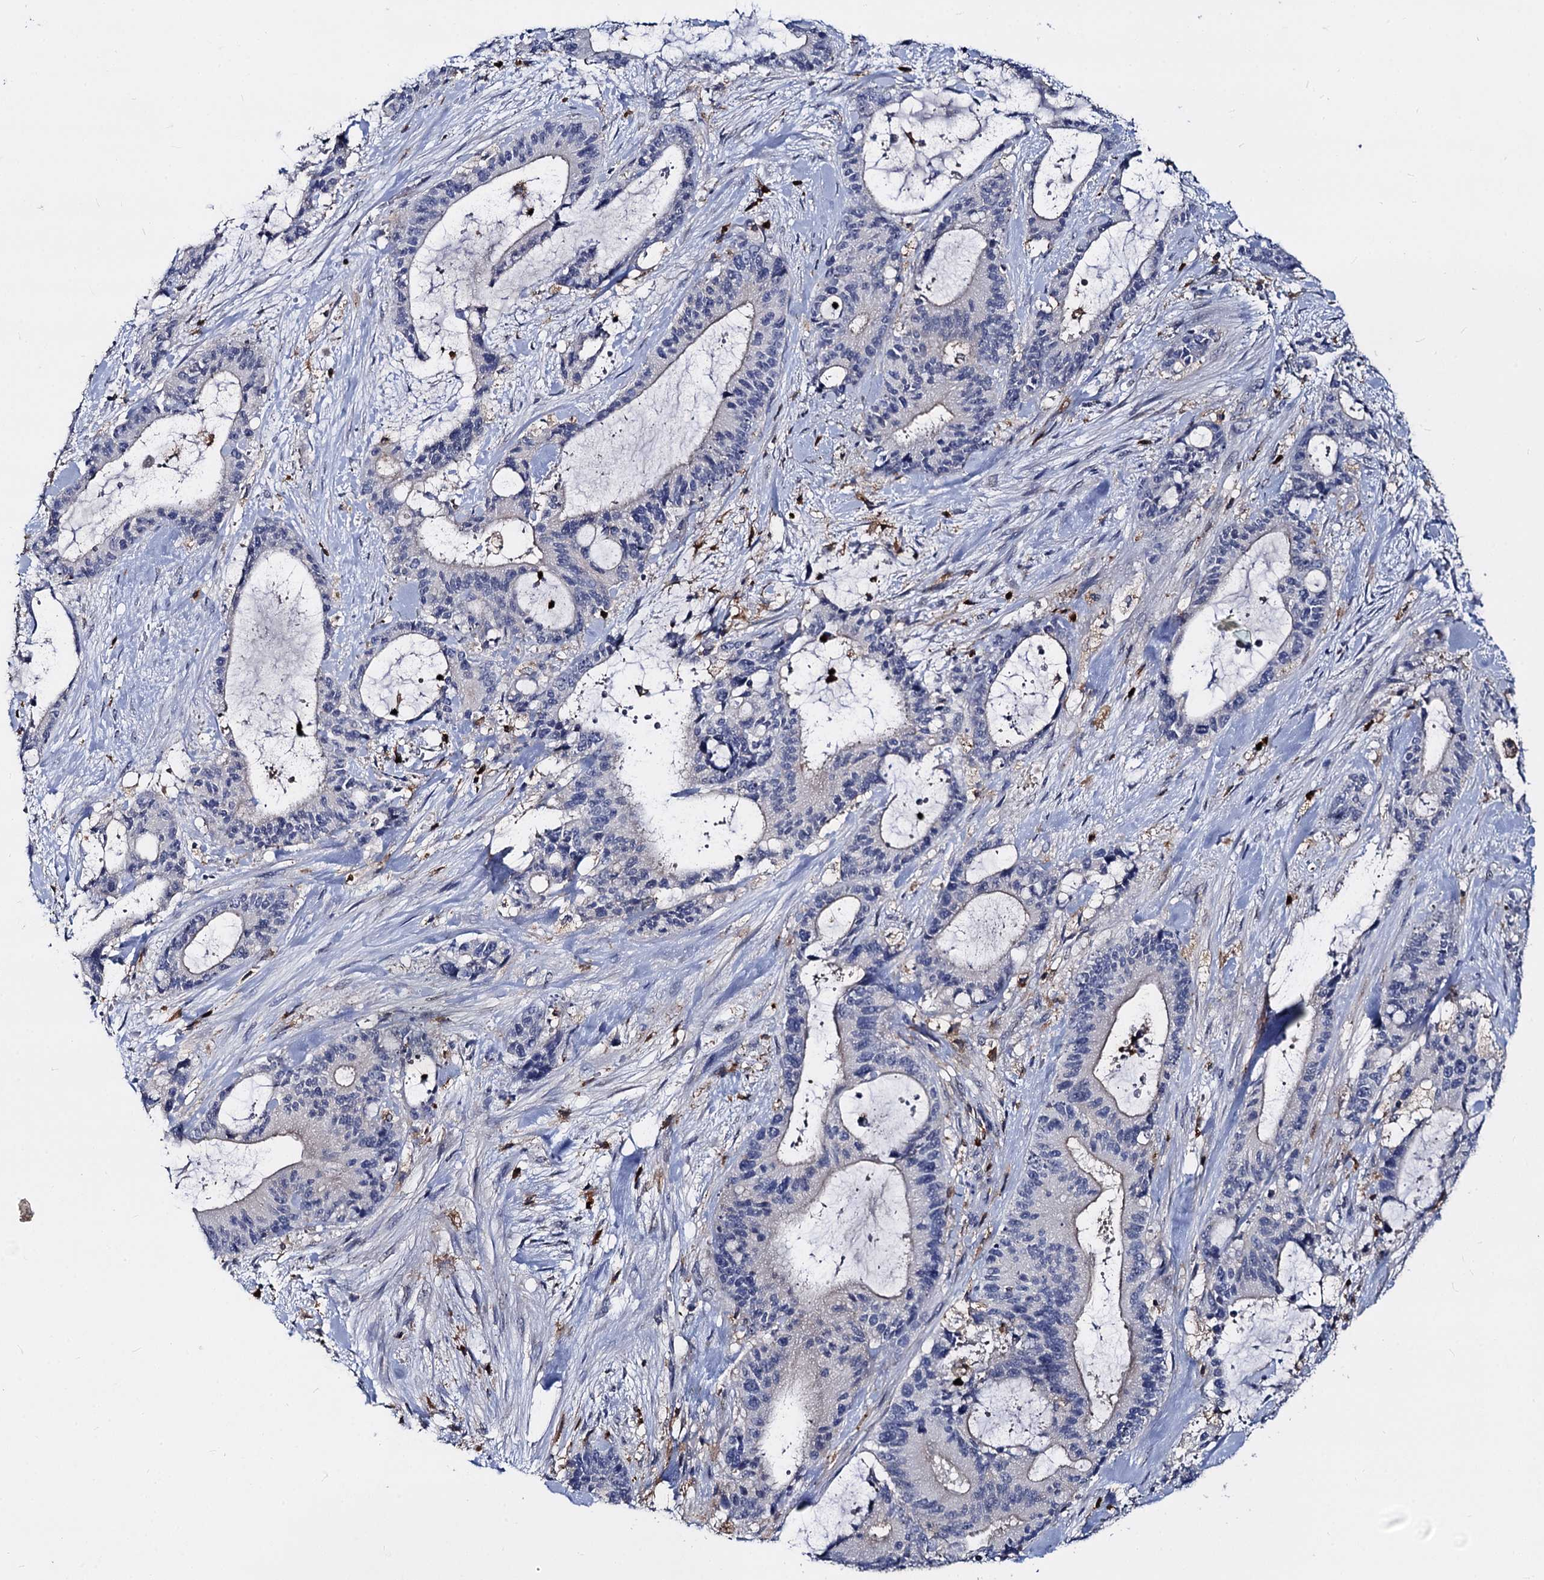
{"staining": {"intensity": "negative", "quantity": "none", "location": "none"}, "tissue": "liver cancer", "cell_type": "Tumor cells", "image_type": "cancer", "snomed": [{"axis": "morphology", "description": "Normal tissue, NOS"}, {"axis": "morphology", "description": "Cholangiocarcinoma"}, {"axis": "topography", "description": "Liver"}, {"axis": "topography", "description": "Peripheral nerve tissue"}], "caption": "Liver cancer was stained to show a protein in brown. There is no significant expression in tumor cells. (Stains: DAB (3,3'-diaminobenzidine) immunohistochemistry (IHC) with hematoxylin counter stain, Microscopy: brightfield microscopy at high magnification).", "gene": "RHOG", "patient": {"sex": "female", "age": 73}}